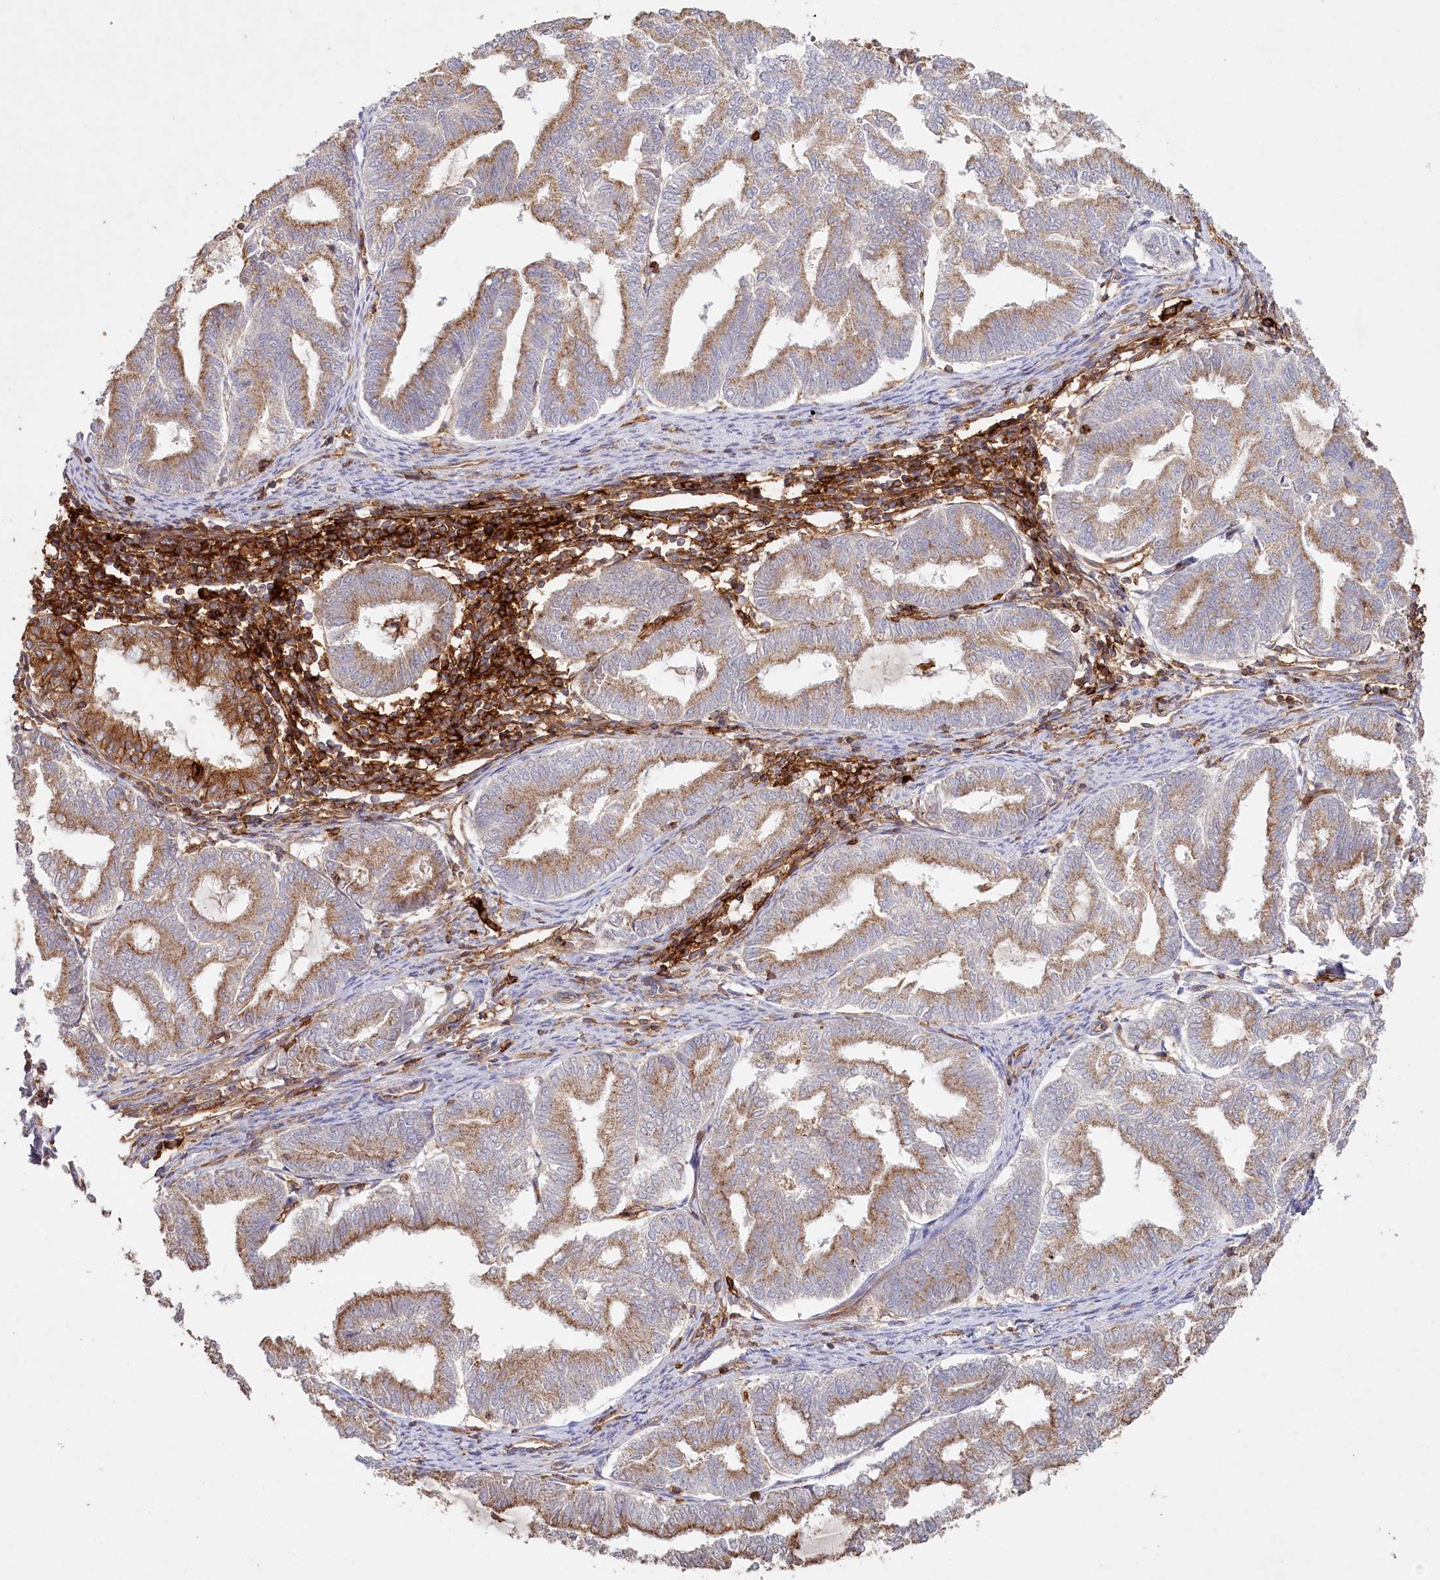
{"staining": {"intensity": "moderate", "quantity": ">75%", "location": "cytoplasmic/membranous"}, "tissue": "endometrial cancer", "cell_type": "Tumor cells", "image_type": "cancer", "snomed": [{"axis": "morphology", "description": "Adenocarcinoma, NOS"}, {"axis": "topography", "description": "Endometrium"}], "caption": "Protein staining reveals moderate cytoplasmic/membranous expression in about >75% of tumor cells in endometrial cancer.", "gene": "RBP5", "patient": {"sex": "female", "age": 79}}